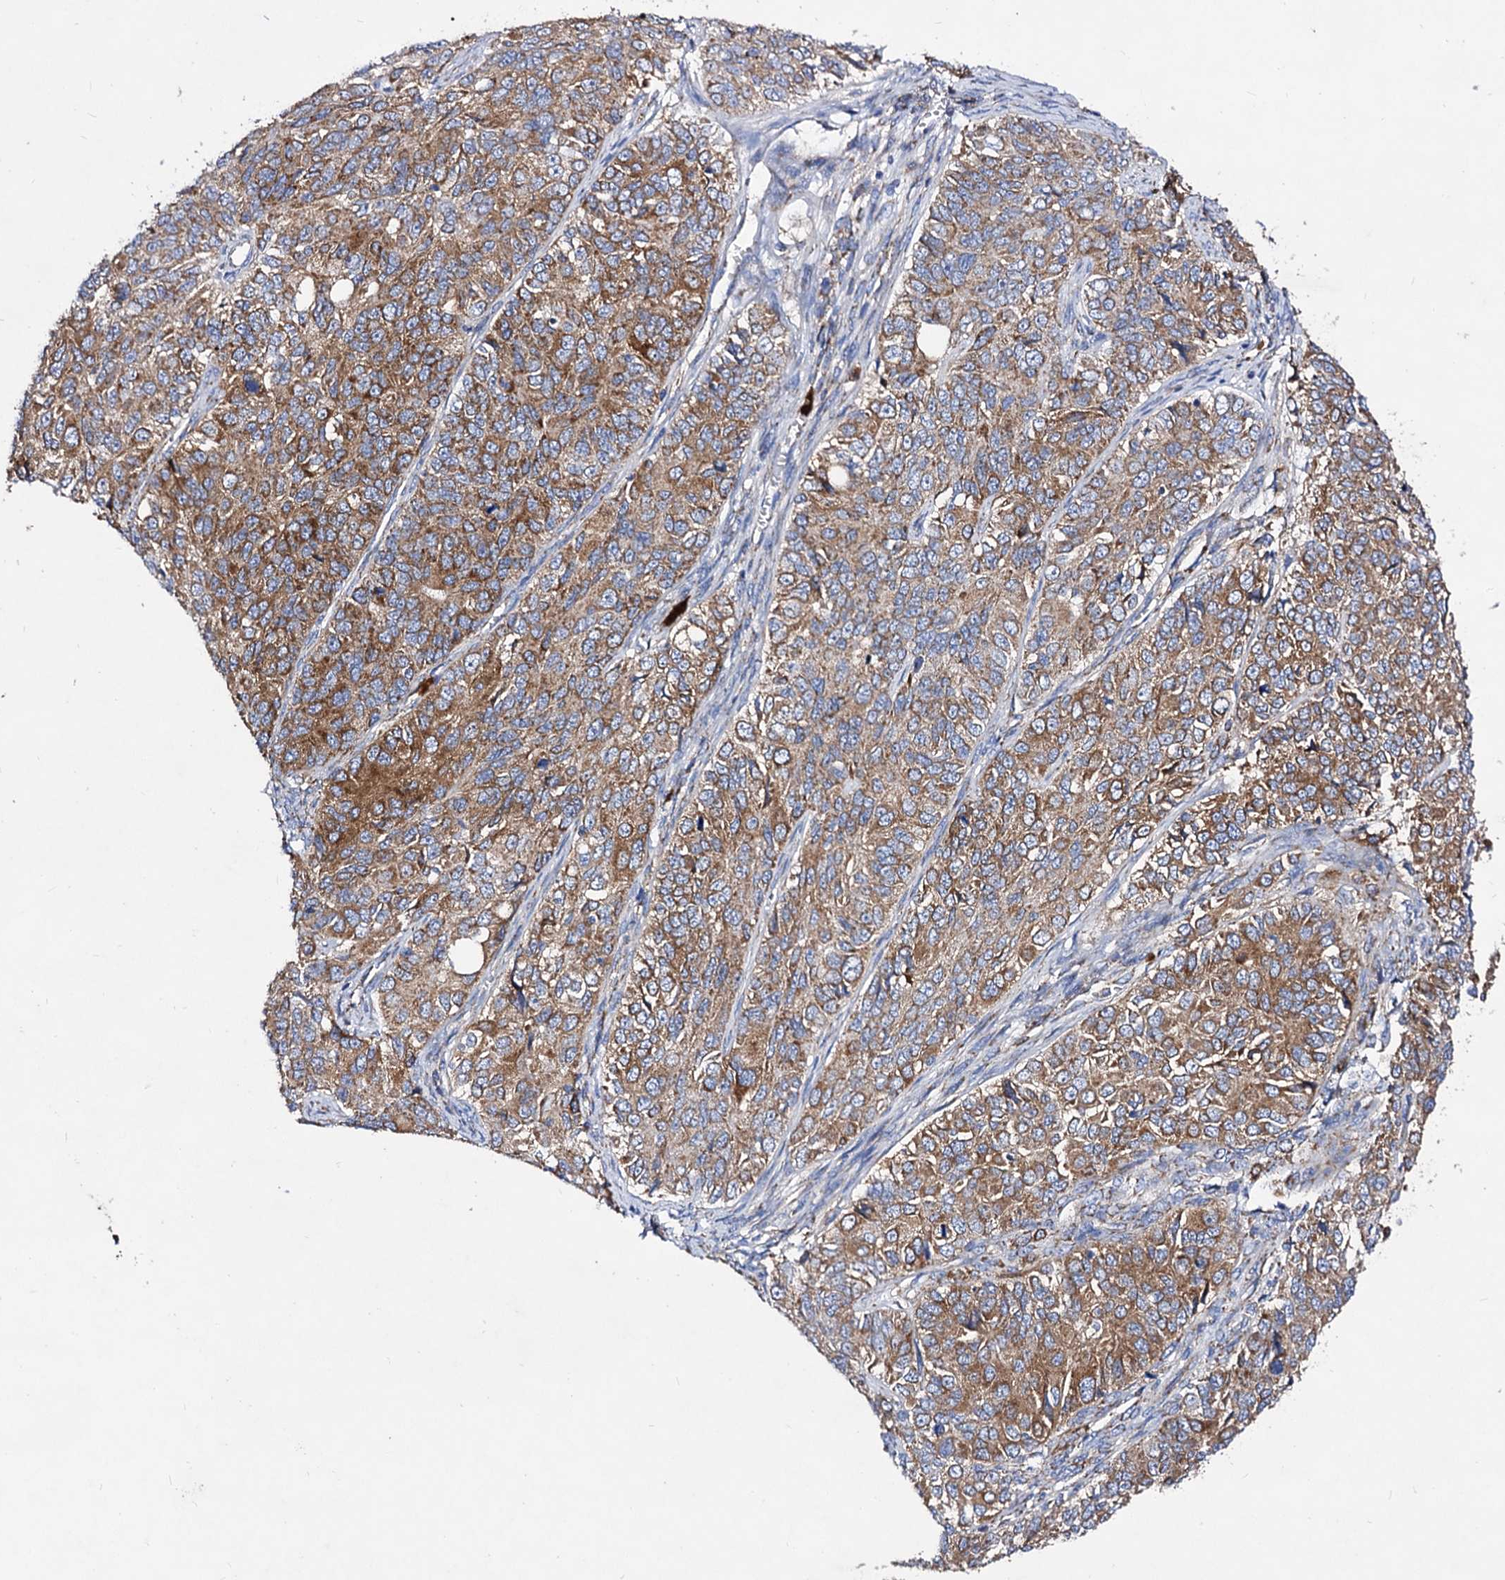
{"staining": {"intensity": "moderate", "quantity": ">75%", "location": "cytoplasmic/membranous"}, "tissue": "ovarian cancer", "cell_type": "Tumor cells", "image_type": "cancer", "snomed": [{"axis": "morphology", "description": "Carcinoma, endometroid"}, {"axis": "topography", "description": "Ovary"}], "caption": "A photomicrograph showing moderate cytoplasmic/membranous positivity in approximately >75% of tumor cells in ovarian cancer, as visualized by brown immunohistochemical staining.", "gene": "ACAD9", "patient": {"sex": "female", "age": 51}}